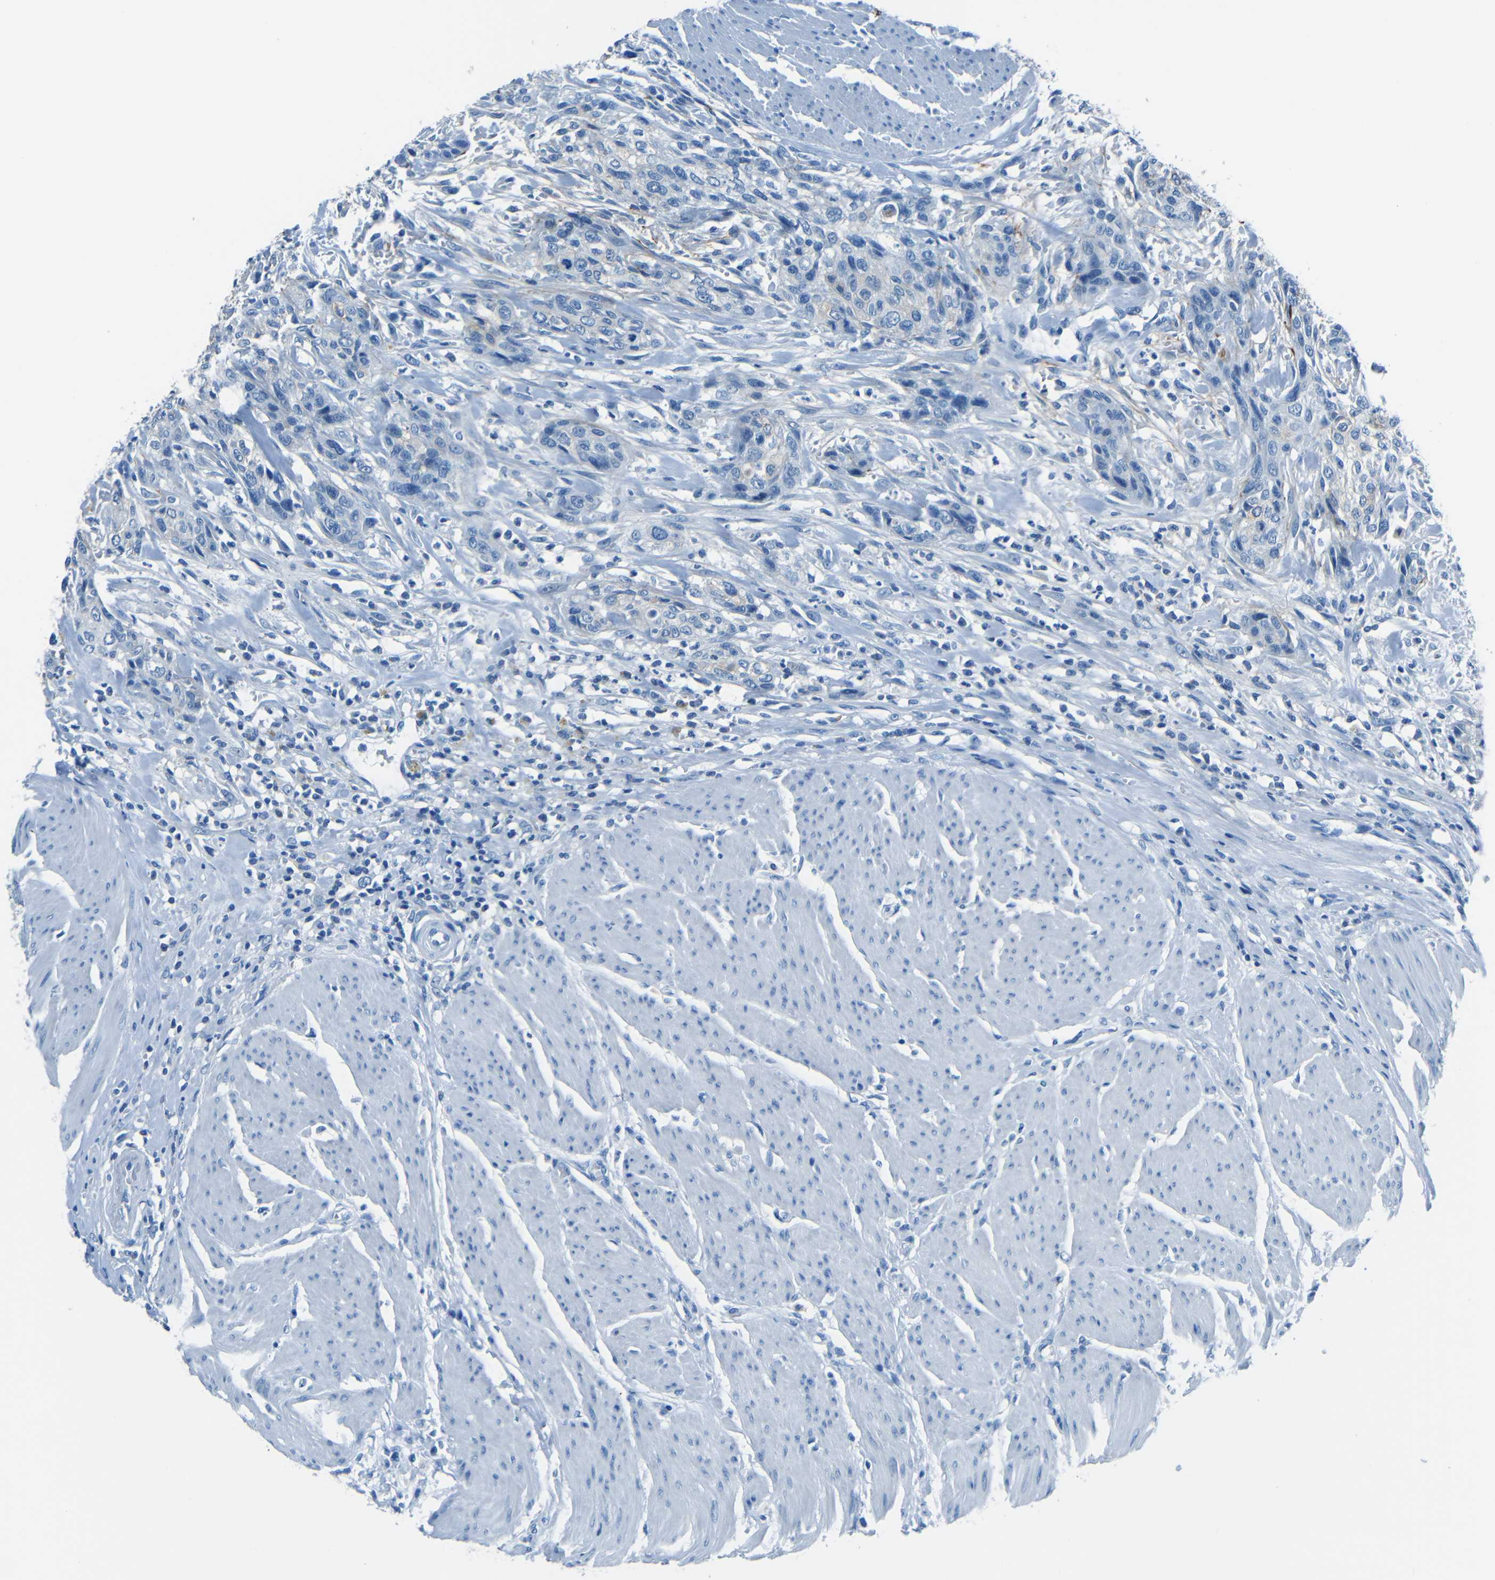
{"staining": {"intensity": "negative", "quantity": "none", "location": "none"}, "tissue": "urothelial cancer", "cell_type": "Tumor cells", "image_type": "cancer", "snomed": [{"axis": "morphology", "description": "Urothelial carcinoma, High grade"}, {"axis": "topography", "description": "Urinary bladder"}], "caption": "The image demonstrates no significant expression in tumor cells of urothelial cancer.", "gene": "FBN2", "patient": {"sex": "male", "age": 35}}